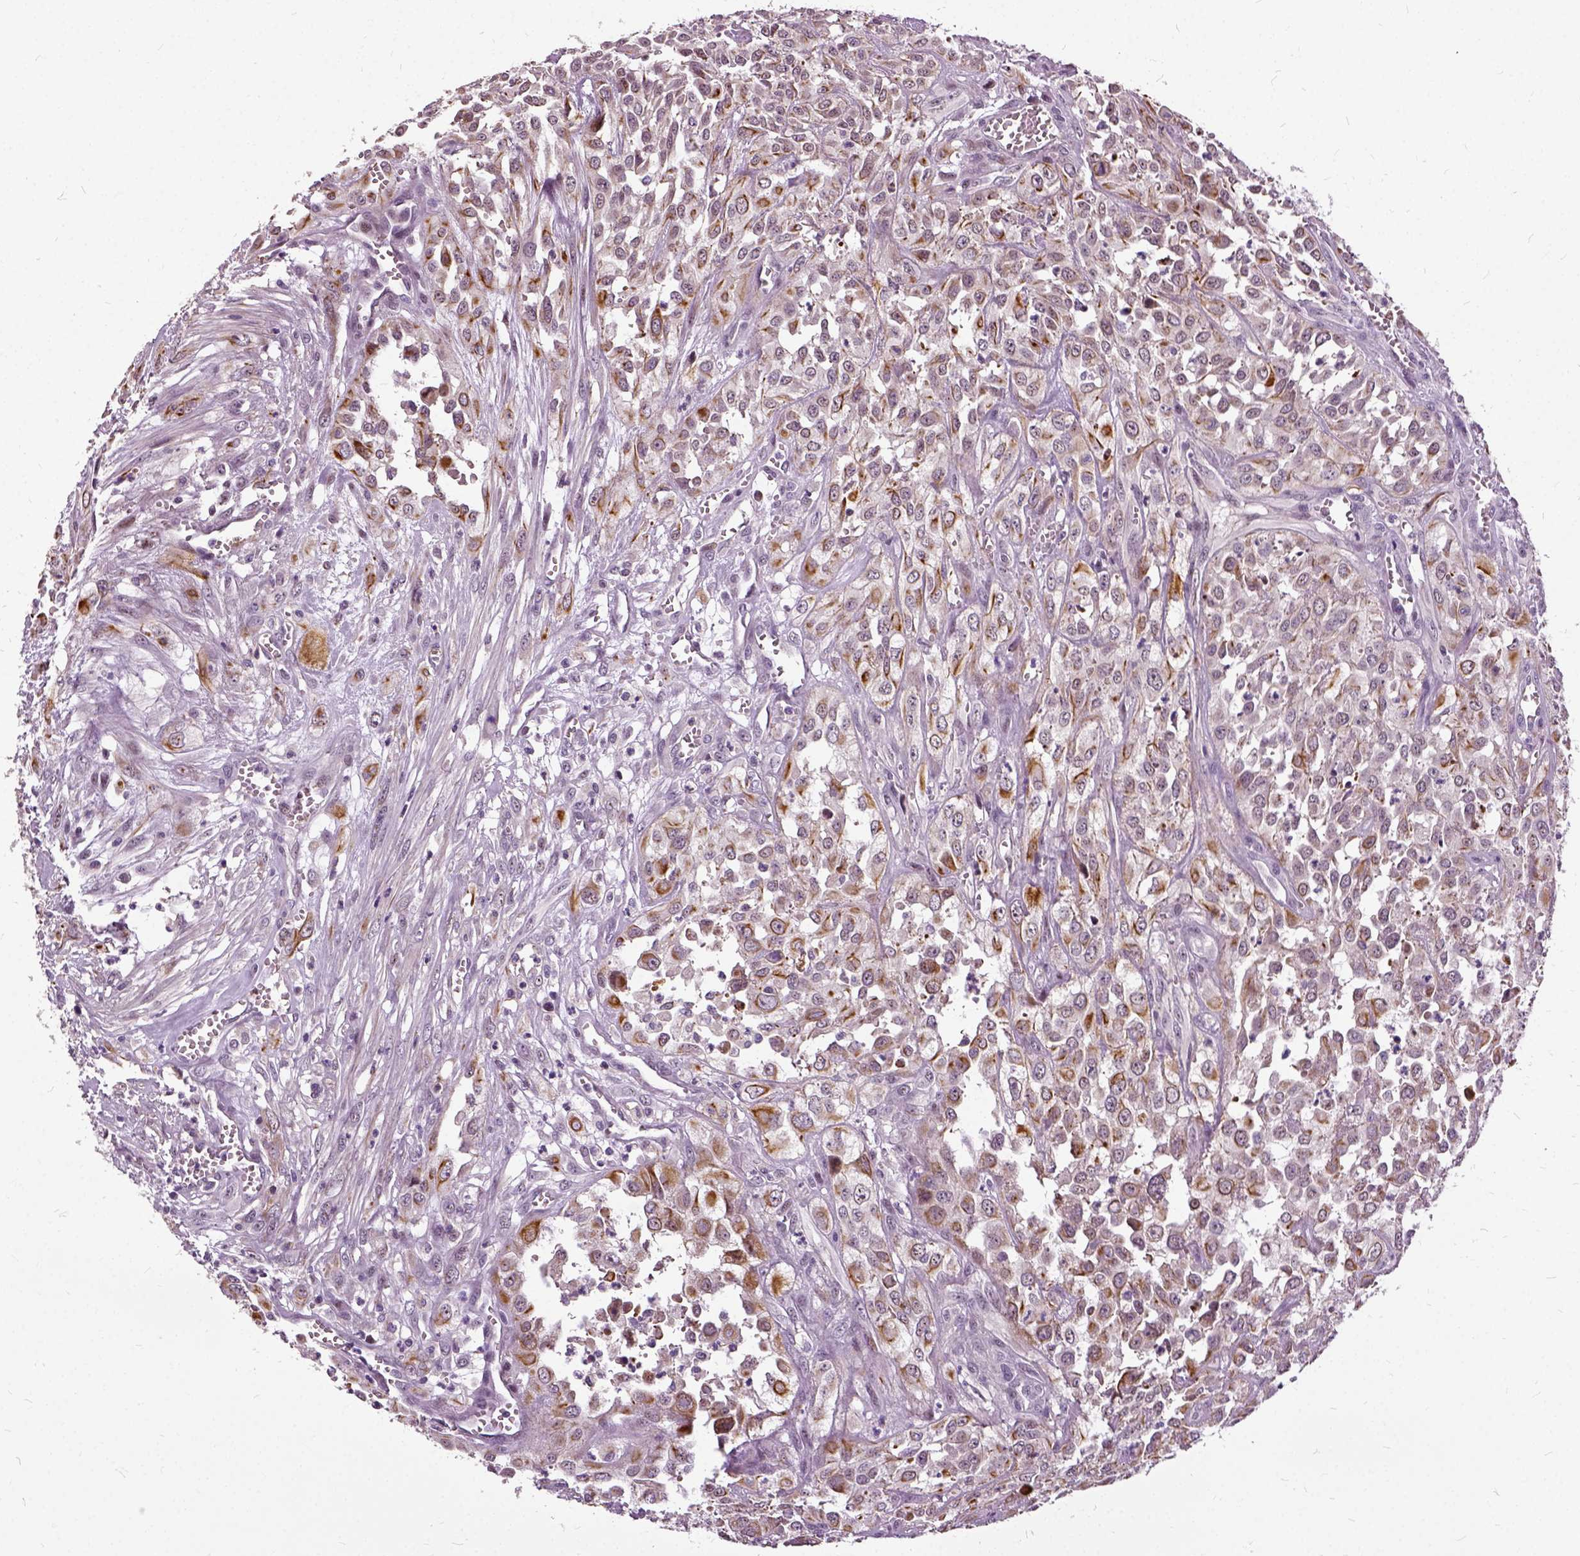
{"staining": {"intensity": "moderate", "quantity": ">75%", "location": "cytoplasmic/membranous"}, "tissue": "urothelial cancer", "cell_type": "Tumor cells", "image_type": "cancer", "snomed": [{"axis": "morphology", "description": "Urothelial carcinoma, High grade"}, {"axis": "topography", "description": "Urinary bladder"}], "caption": "Immunohistochemistry (IHC) (DAB (3,3'-diaminobenzidine)) staining of human urothelial cancer shows moderate cytoplasmic/membranous protein expression in about >75% of tumor cells.", "gene": "ILRUN", "patient": {"sex": "male", "age": 67}}